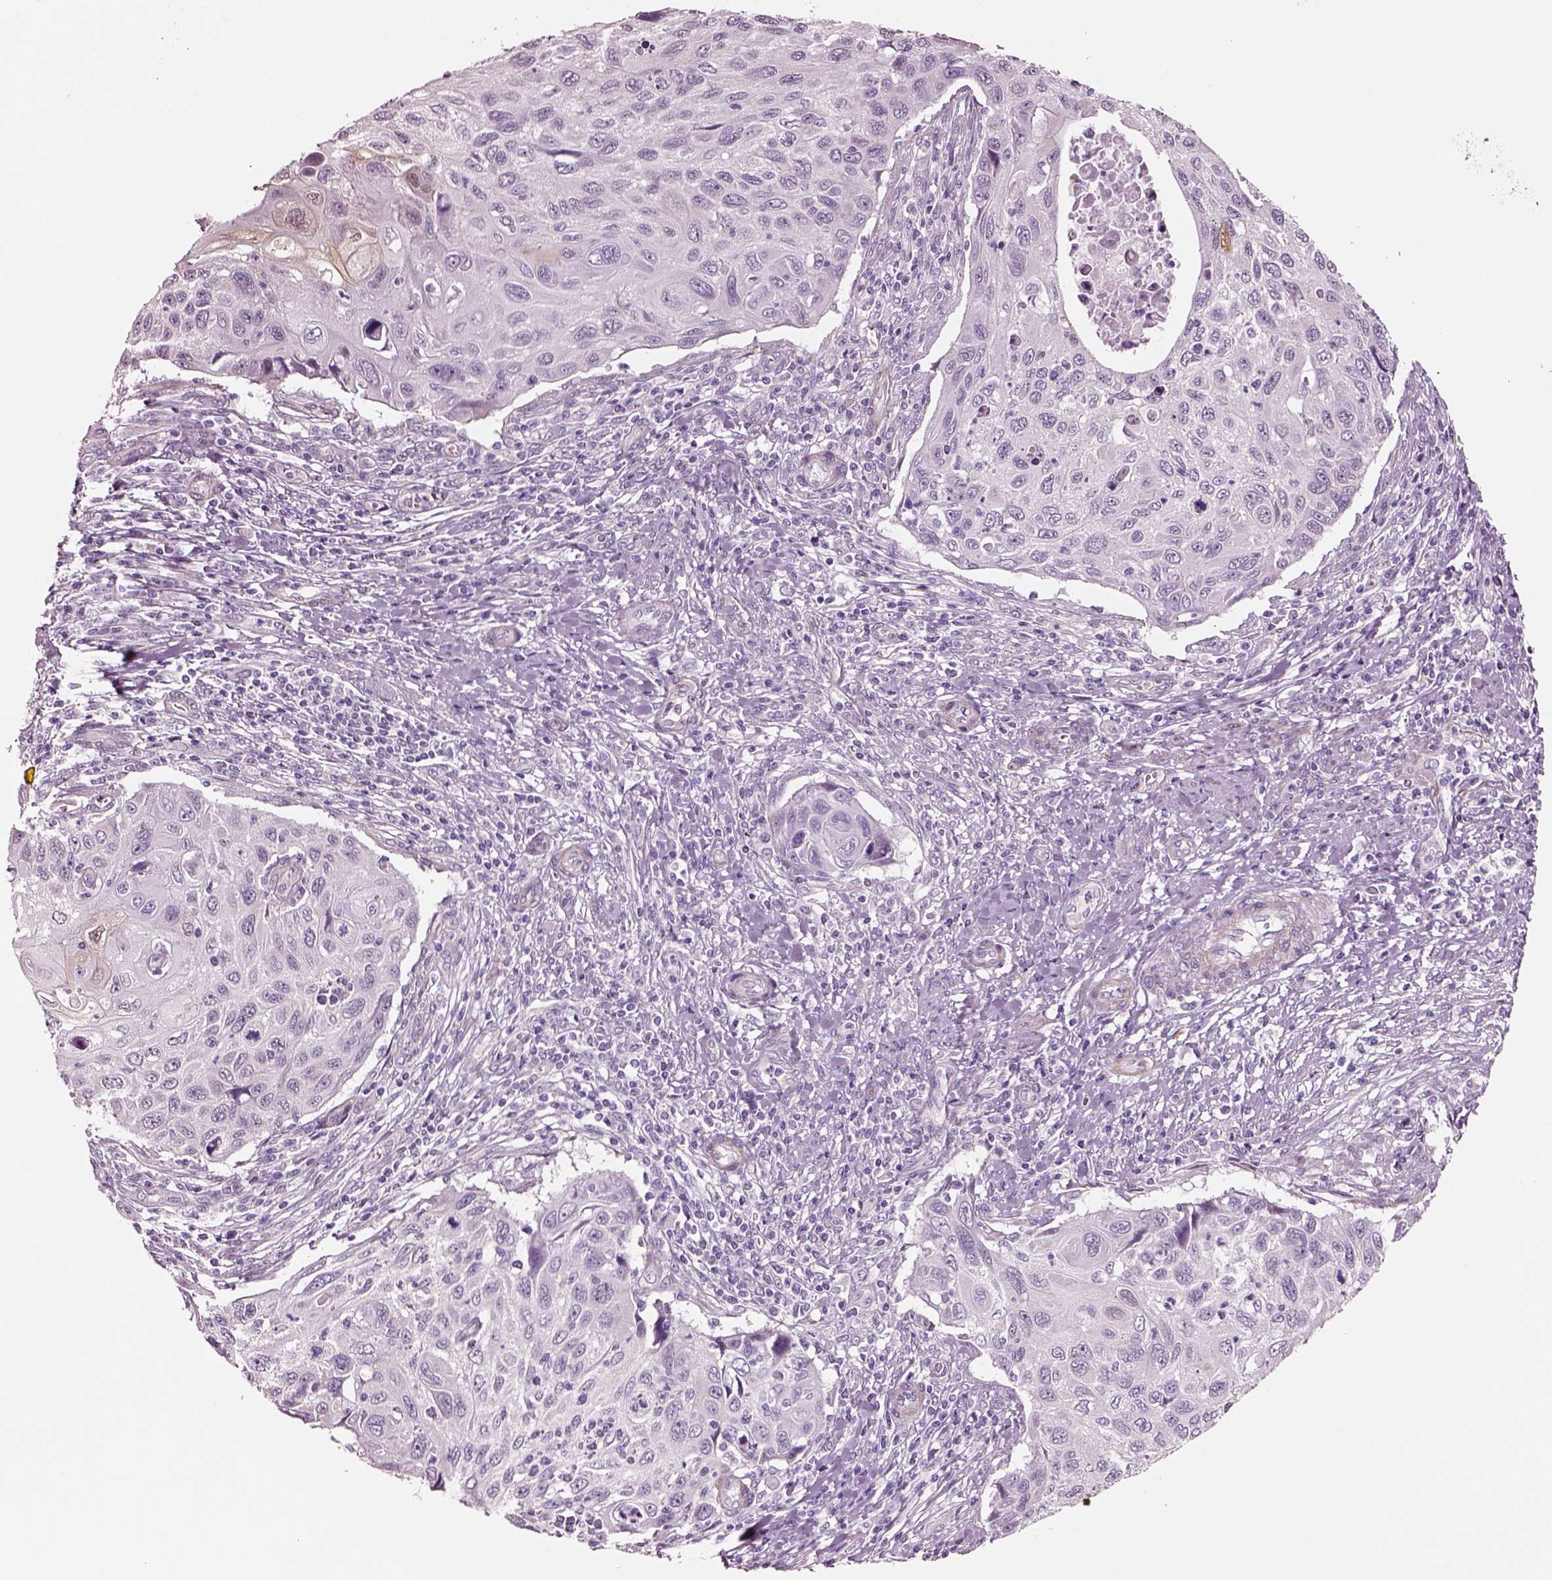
{"staining": {"intensity": "negative", "quantity": "none", "location": "none"}, "tissue": "cervical cancer", "cell_type": "Tumor cells", "image_type": "cancer", "snomed": [{"axis": "morphology", "description": "Squamous cell carcinoma, NOS"}, {"axis": "topography", "description": "Cervix"}], "caption": "Immunohistochemistry histopathology image of squamous cell carcinoma (cervical) stained for a protein (brown), which reveals no staining in tumor cells.", "gene": "SCML2", "patient": {"sex": "female", "age": 70}}